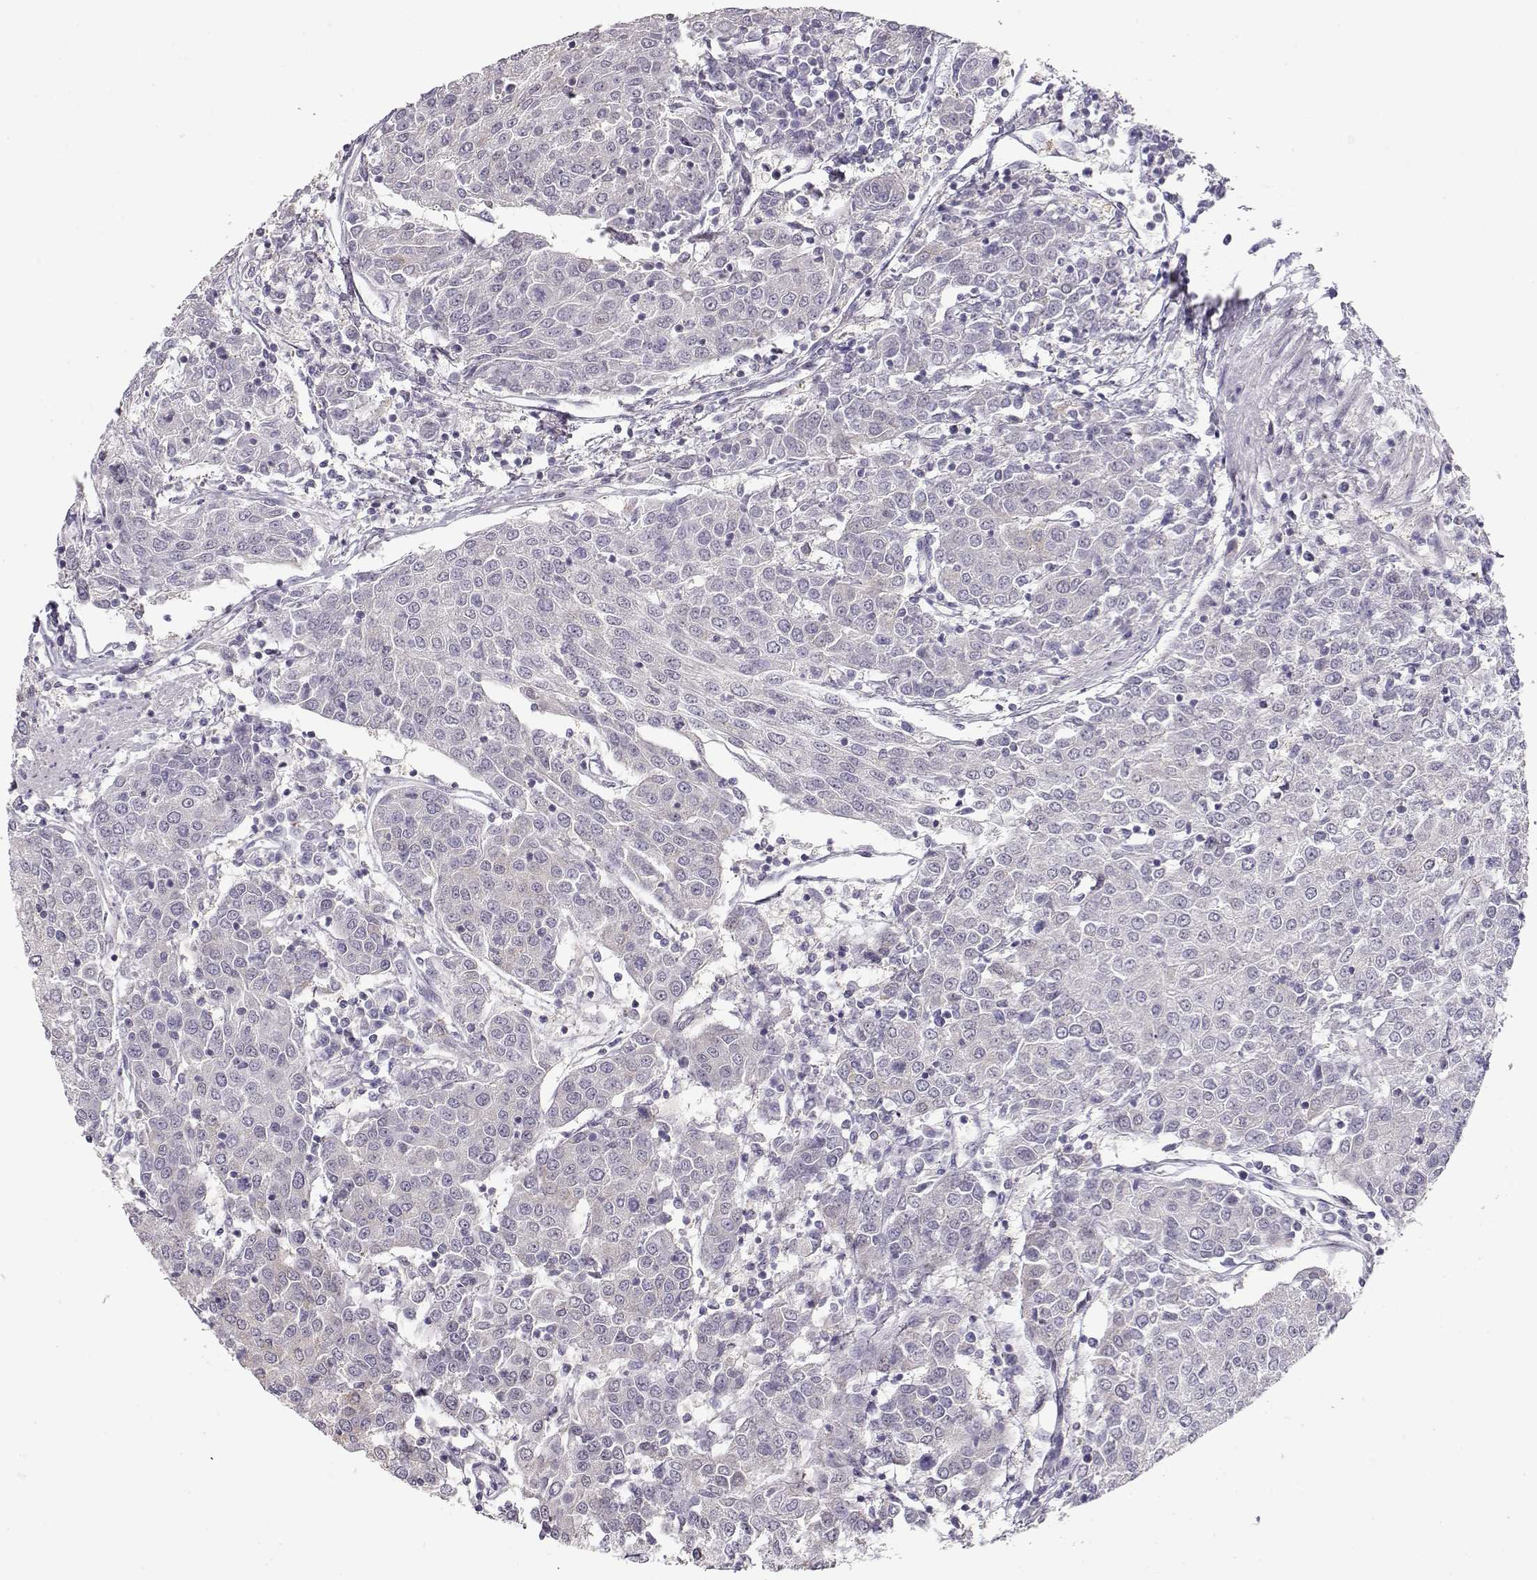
{"staining": {"intensity": "negative", "quantity": "none", "location": "none"}, "tissue": "urothelial cancer", "cell_type": "Tumor cells", "image_type": "cancer", "snomed": [{"axis": "morphology", "description": "Urothelial carcinoma, High grade"}, {"axis": "topography", "description": "Urinary bladder"}], "caption": "Micrograph shows no protein expression in tumor cells of high-grade urothelial carcinoma tissue.", "gene": "TEPP", "patient": {"sex": "female", "age": 85}}